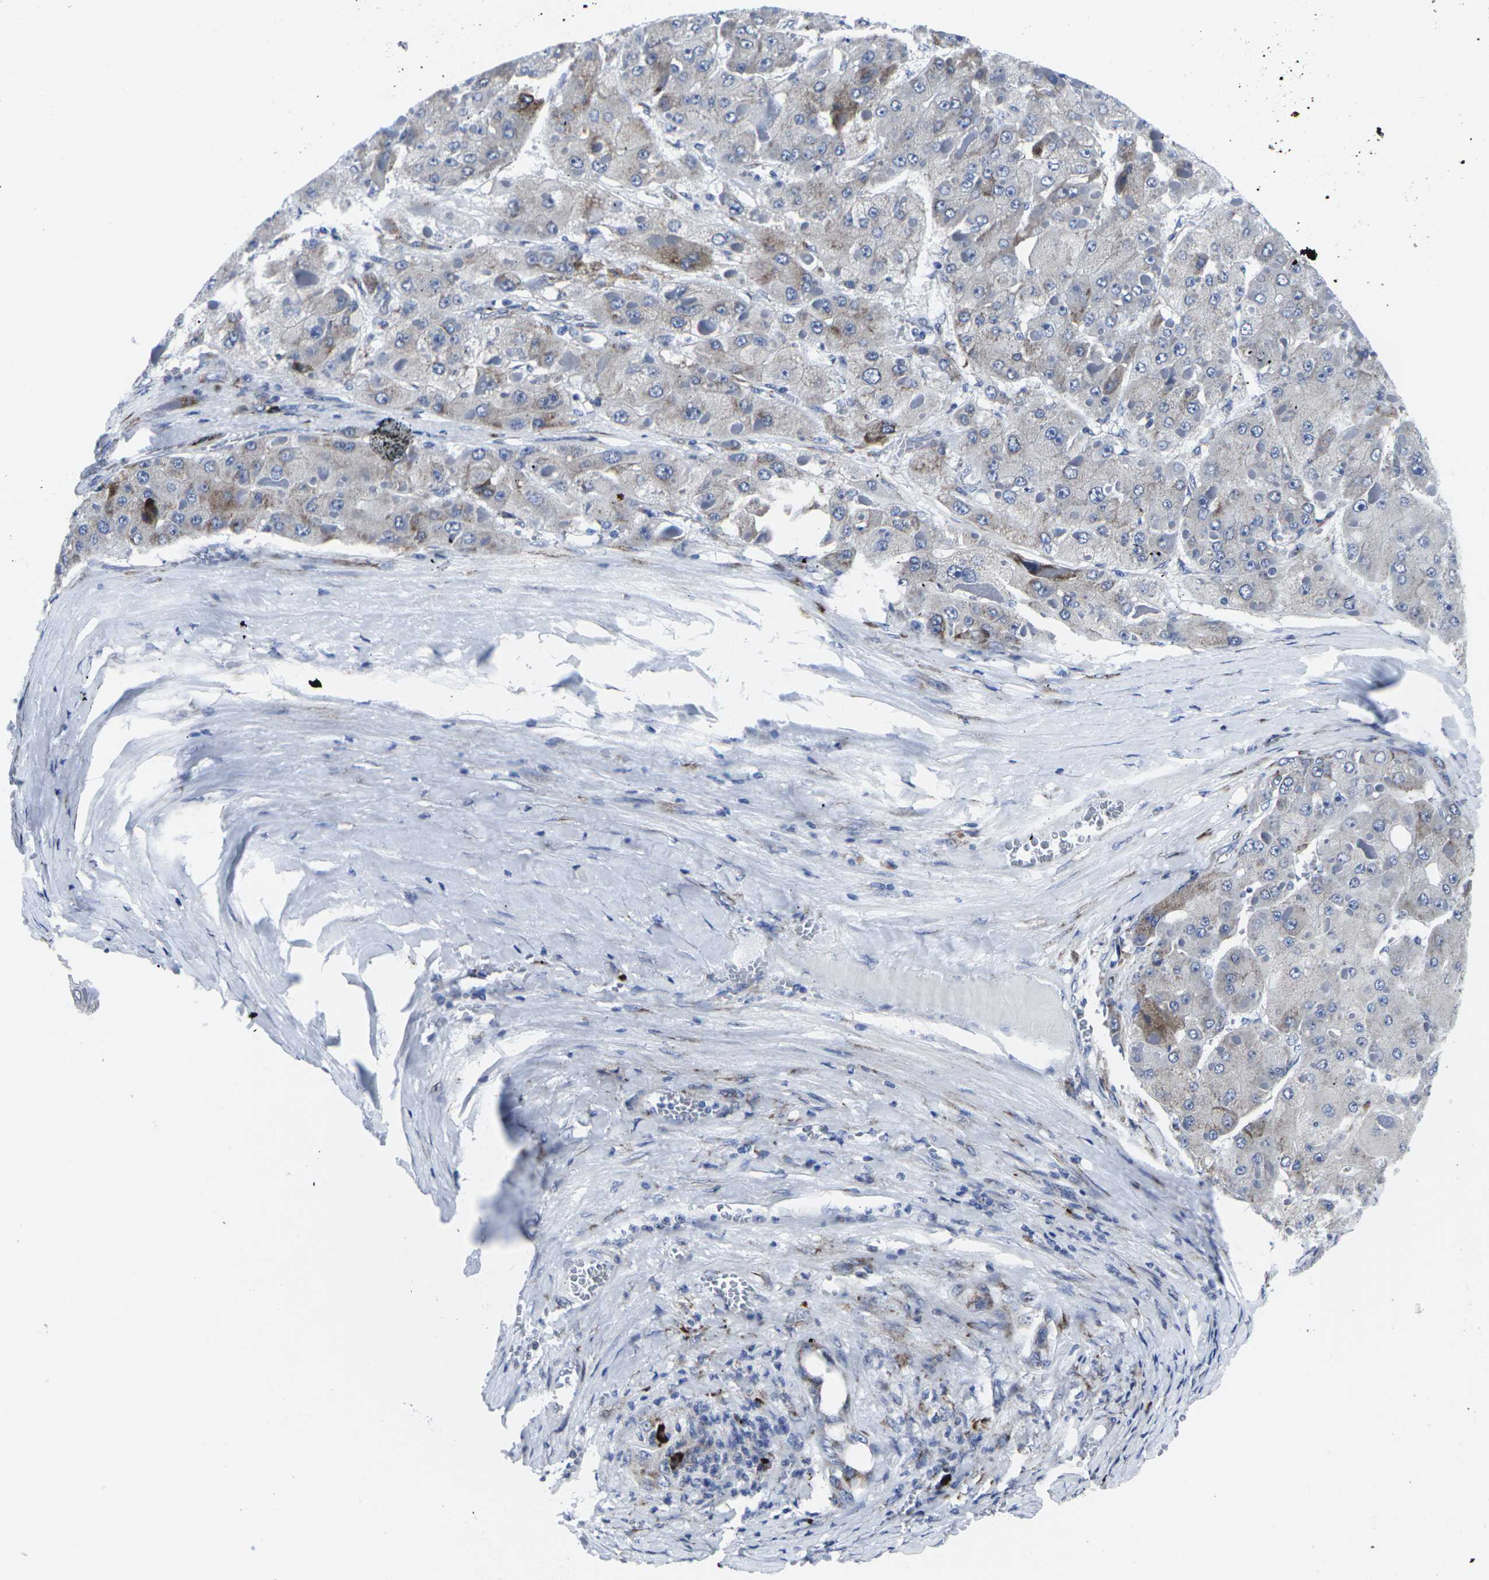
{"staining": {"intensity": "moderate", "quantity": "25%-75%", "location": "cytoplasmic/membranous"}, "tissue": "liver cancer", "cell_type": "Tumor cells", "image_type": "cancer", "snomed": [{"axis": "morphology", "description": "Carcinoma, Hepatocellular, NOS"}, {"axis": "topography", "description": "Liver"}], "caption": "Immunohistochemical staining of liver cancer (hepatocellular carcinoma) displays medium levels of moderate cytoplasmic/membranous positivity in approximately 25%-75% of tumor cells.", "gene": "RPN1", "patient": {"sex": "female", "age": 73}}